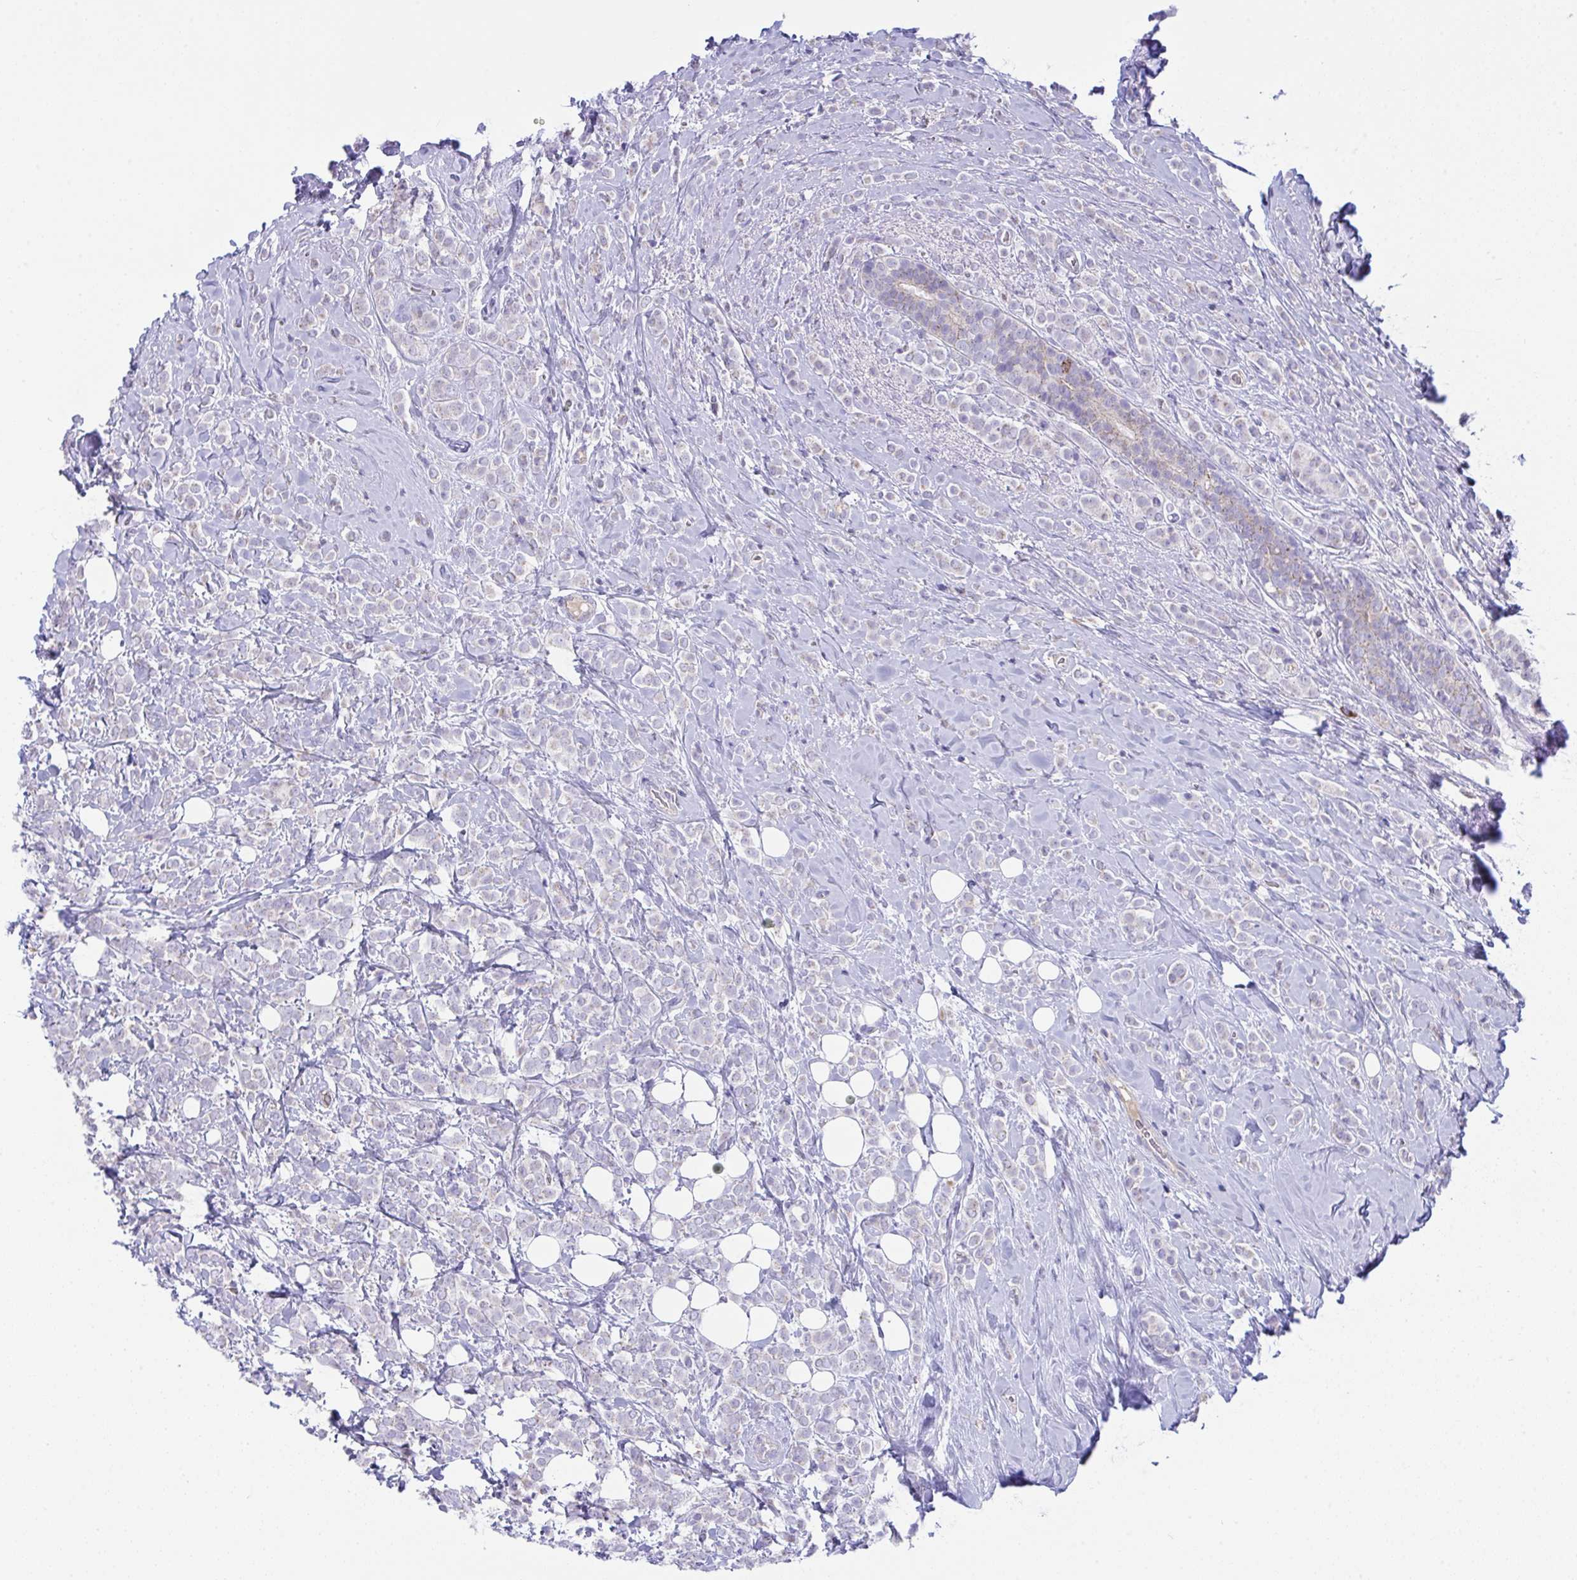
{"staining": {"intensity": "negative", "quantity": "none", "location": "none"}, "tissue": "breast cancer", "cell_type": "Tumor cells", "image_type": "cancer", "snomed": [{"axis": "morphology", "description": "Lobular carcinoma"}, {"axis": "topography", "description": "Breast"}], "caption": "High magnification brightfield microscopy of breast cancer stained with DAB (brown) and counterstained with hematoxylin (blue): tumor cells show no significant positivity.", "gene": "PLA2G12B", "patient": {"sex": "female", "age": 49}}